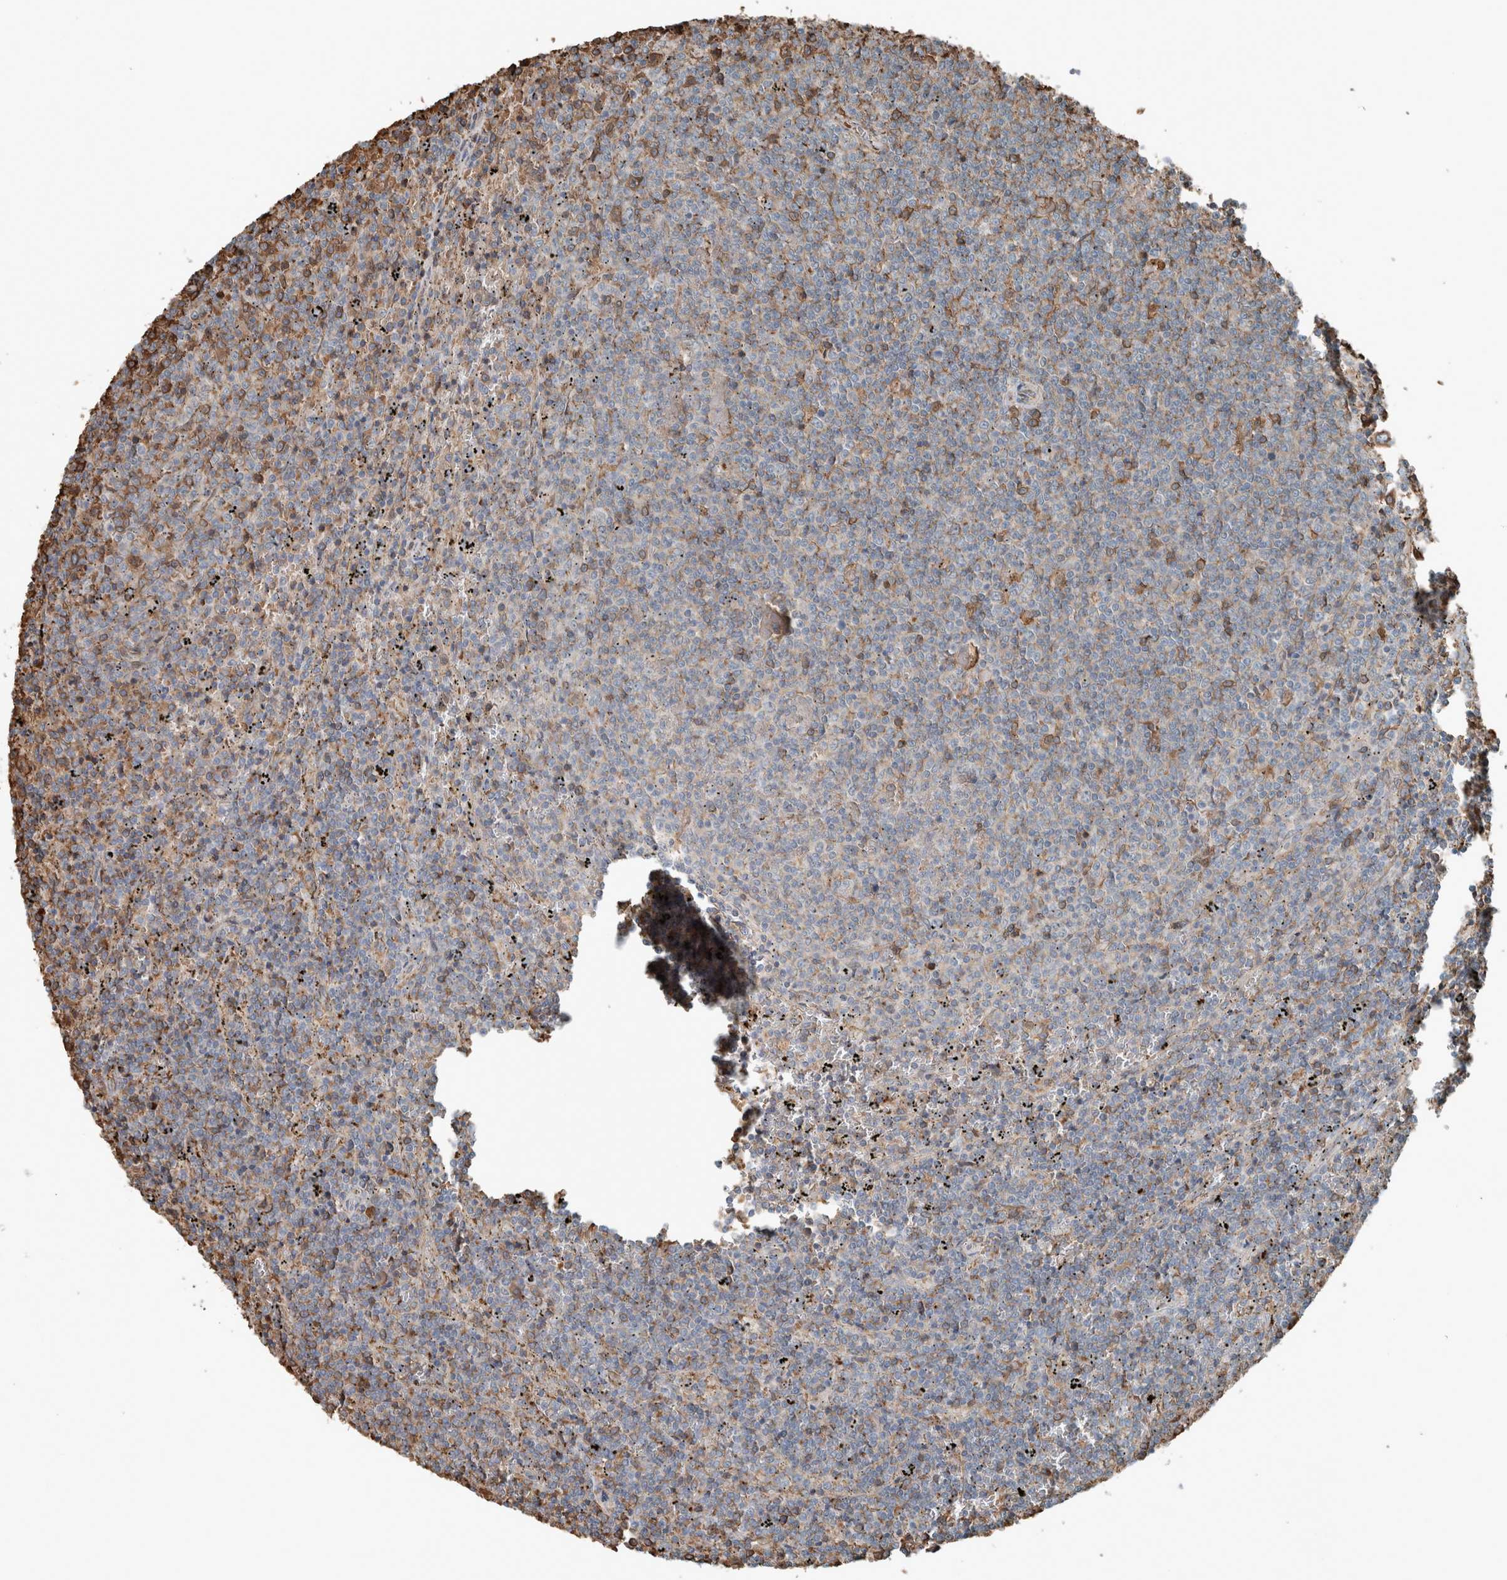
{"staining": {"intensity": "weak", "quantity": "<25%", "location": "cytoplasmic/membranous"}, "tissue": "lymphoma", "cell_type": "Tumor cells", "image_type": "cancer", "snomed": [{"axis": "morphology", "description": "Malignant lymphoma, non-Hodgkin's type, Low grade"}, {"axis": "topography", "description": "Spleen"}], "caption": "This is an immunohistochemistry micrograph of malignant lymphoma, non-Hodgkin's type (low-grade). There is no staining in tumor cells.", "gene": "USP34", "patient": {"sex": "female", "age": 50}}